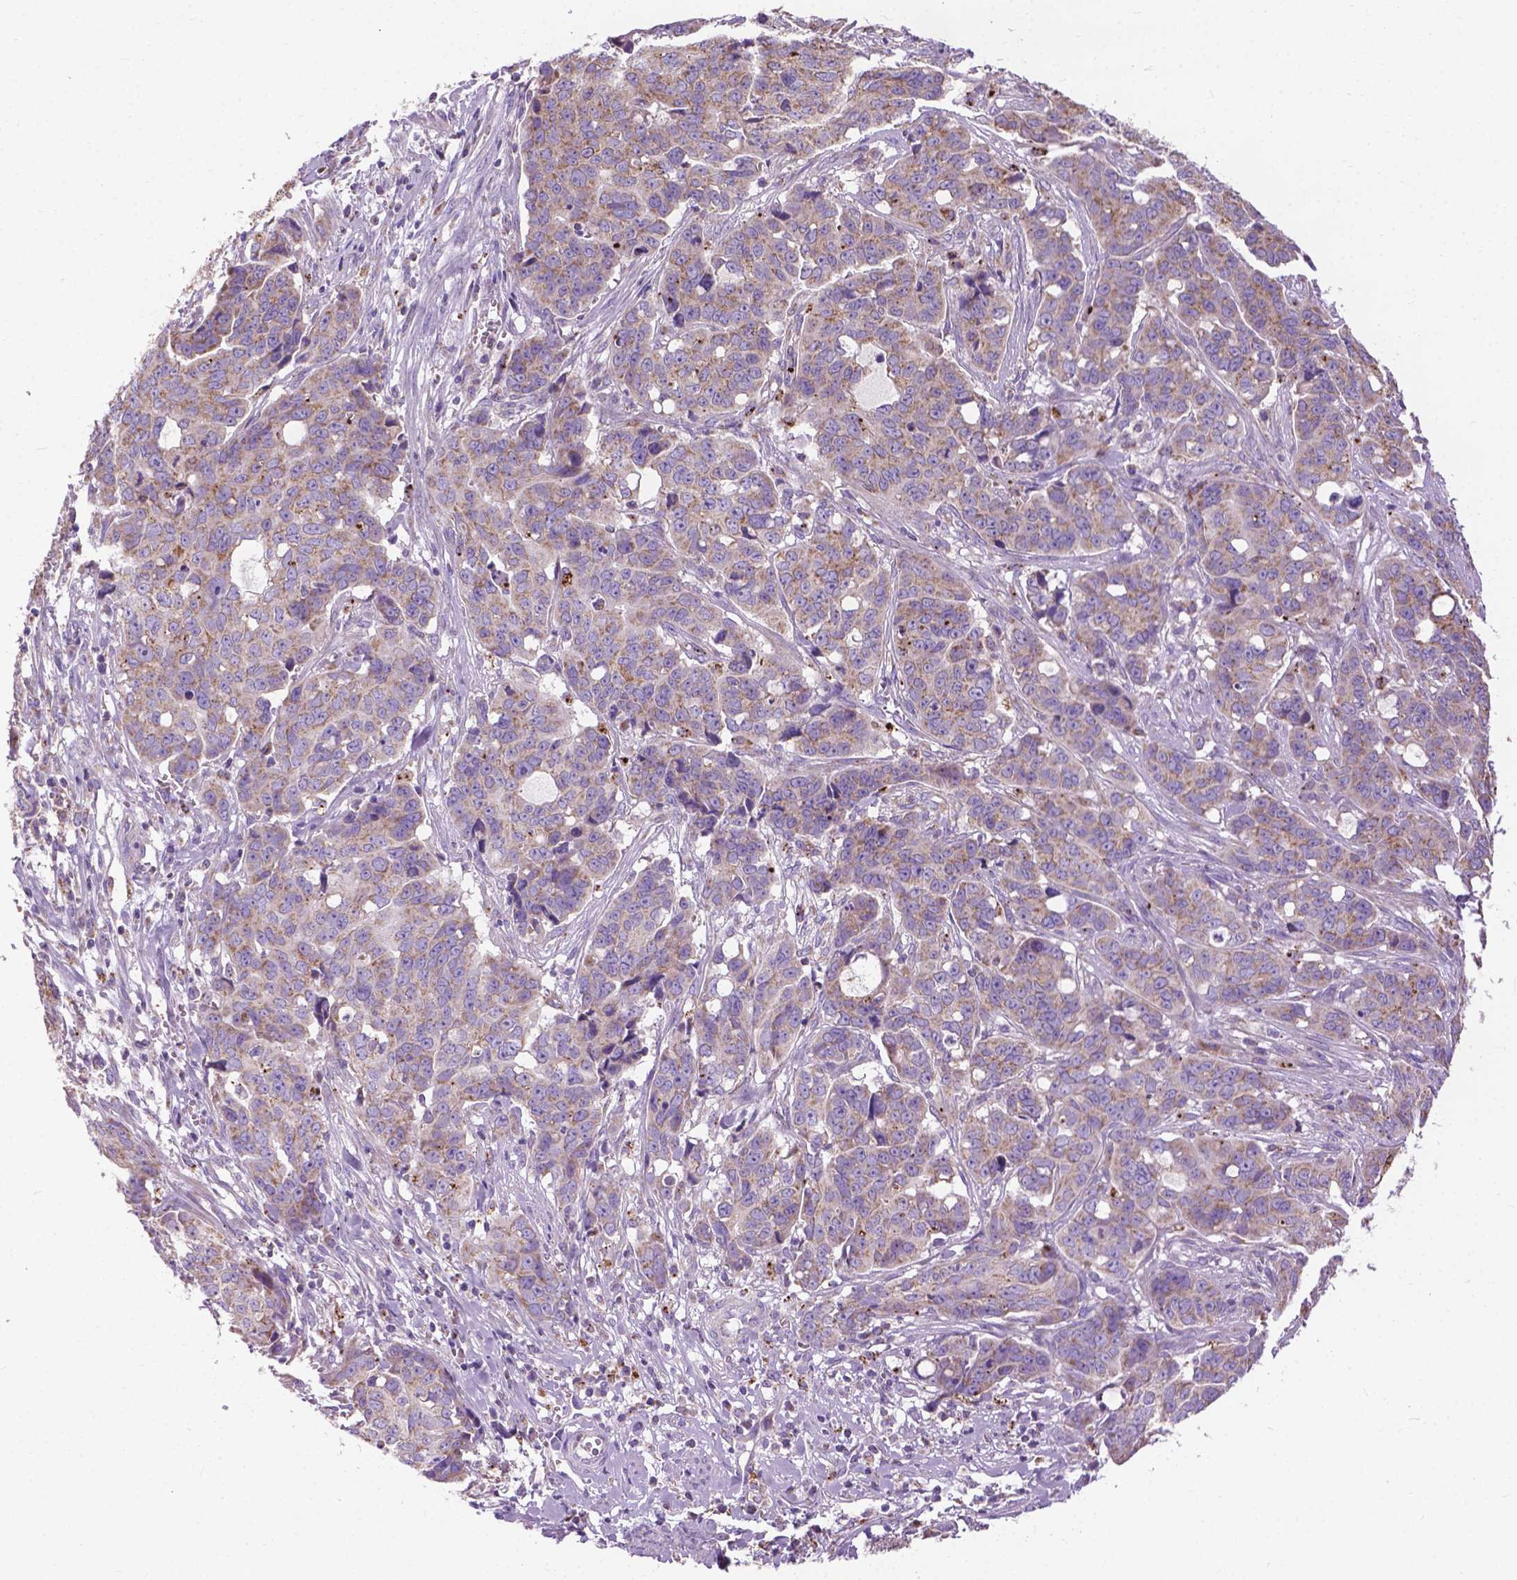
{"staining": {"intensity": "weak", "quantity": ">75%", "location": "cytoplasmic/membranous"}, "tissue": "ovarian cancer", "cell_type": "Tumor cells", "image_type": "cancer", "snomed": [{"axis": "morphology", "description": "Carcinoma, endometroid"}, {"axis": "topography", "description": "Ovary"}], "caption": "Protein staining of ovarian endometroid carcinoma tissue reveals weak cytoplasmic/membranous staining in approximately >75% of tumor cells.", "gene": "VDAC1", "patient": {"sex": "female", "age": 78}}